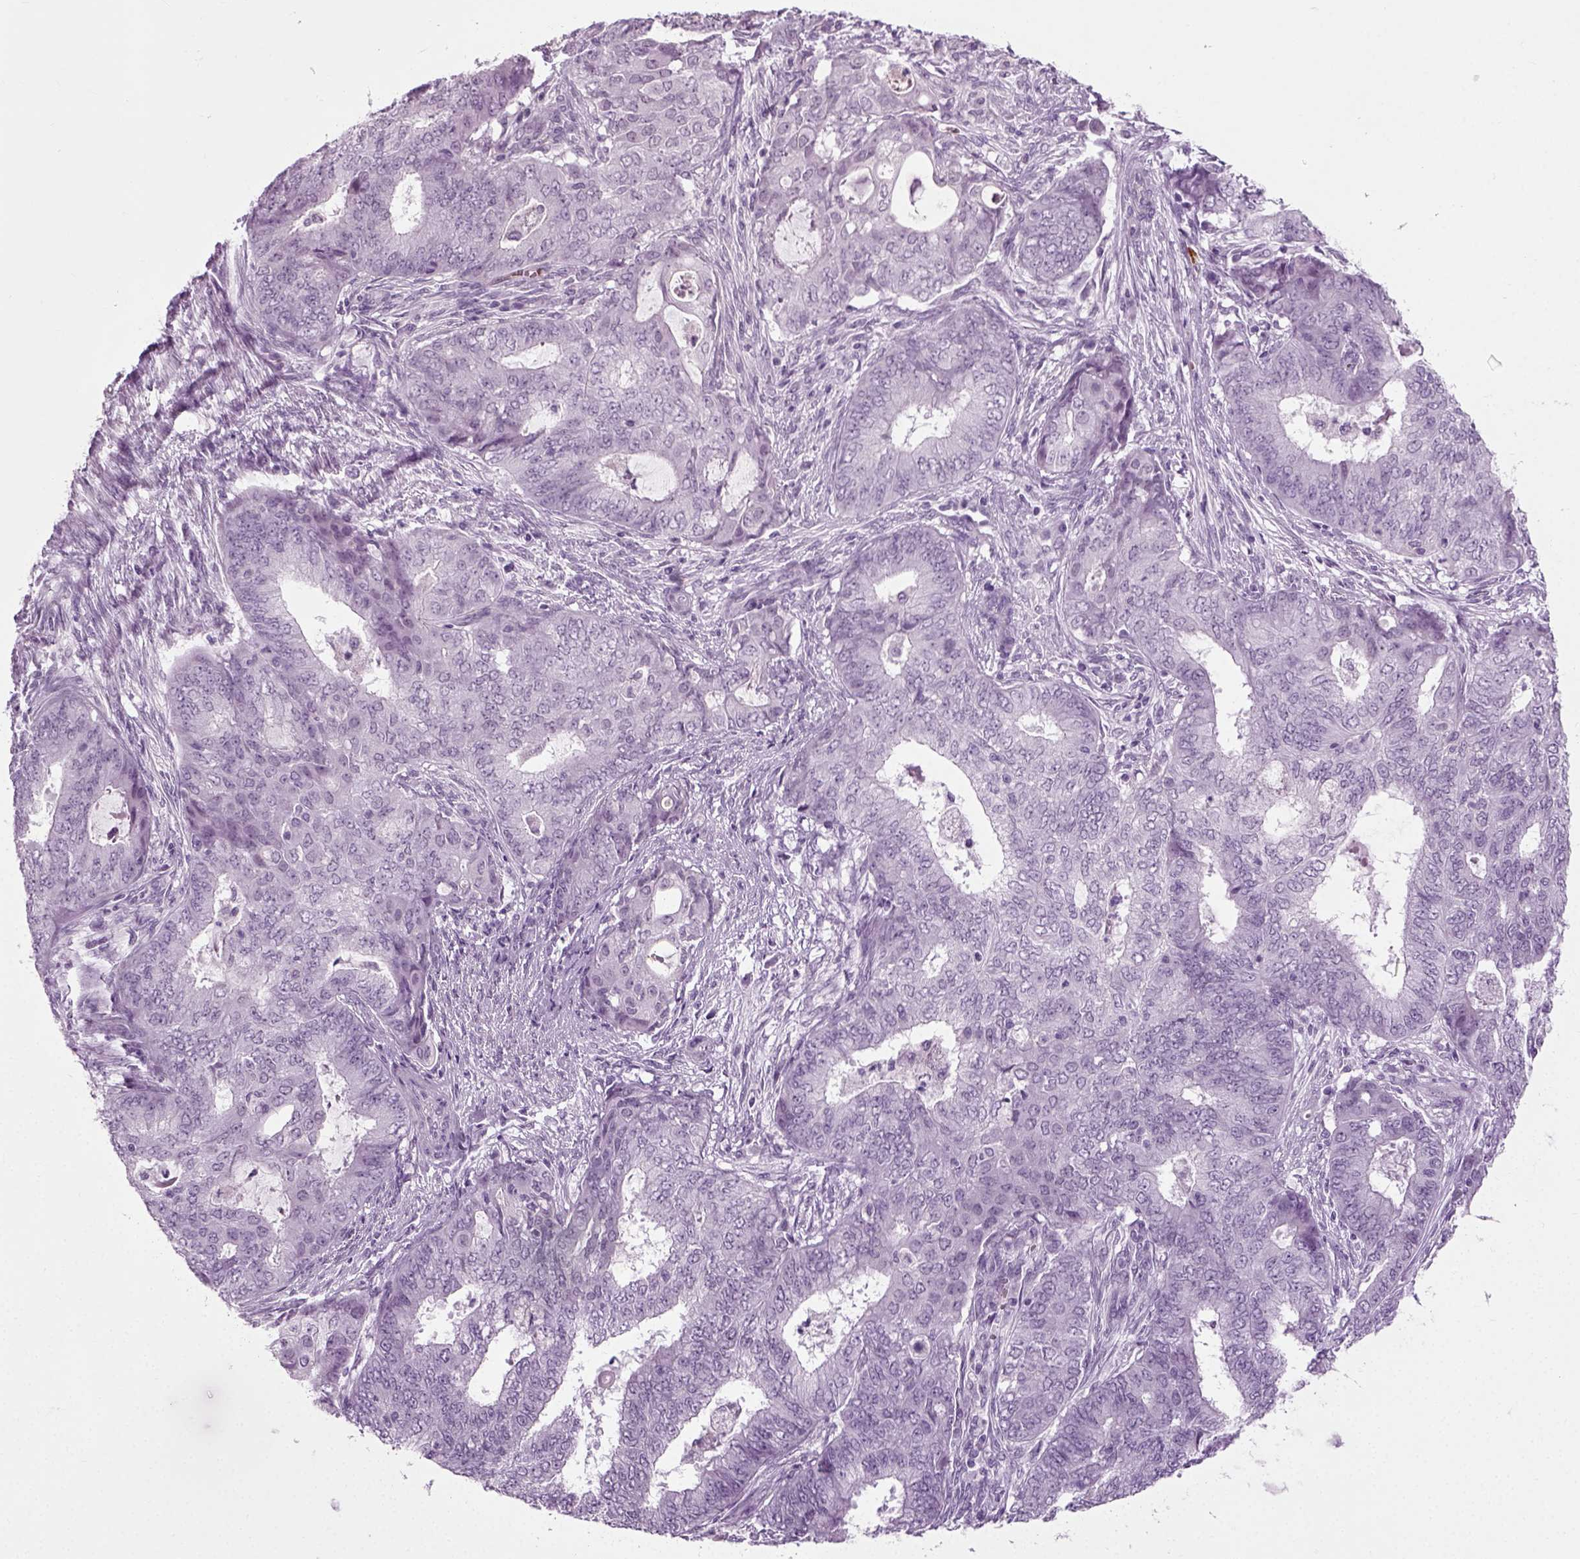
{"staining": {"intensity": "negative", "quantity": "none", "location": "none"}, "tissue": "endometrial cancer", "cell_type": "Tumor cells", "image_type": "cancer", "snomed": [{"axis": "morphology", "description": "Adenocarcinoma, NOS"}, {"axis": "topography", "description": "Endometrium"}], "caption": "A photomicrograph of human endometrial cancer is negative for staining in tumor cells. (Brightfield microscopy of DAB (3,3'-diaminobenzidine) IHC at high magnification).", "gene": "ZC2HC1C", "patient": {"sex": "female", "age": 62}}